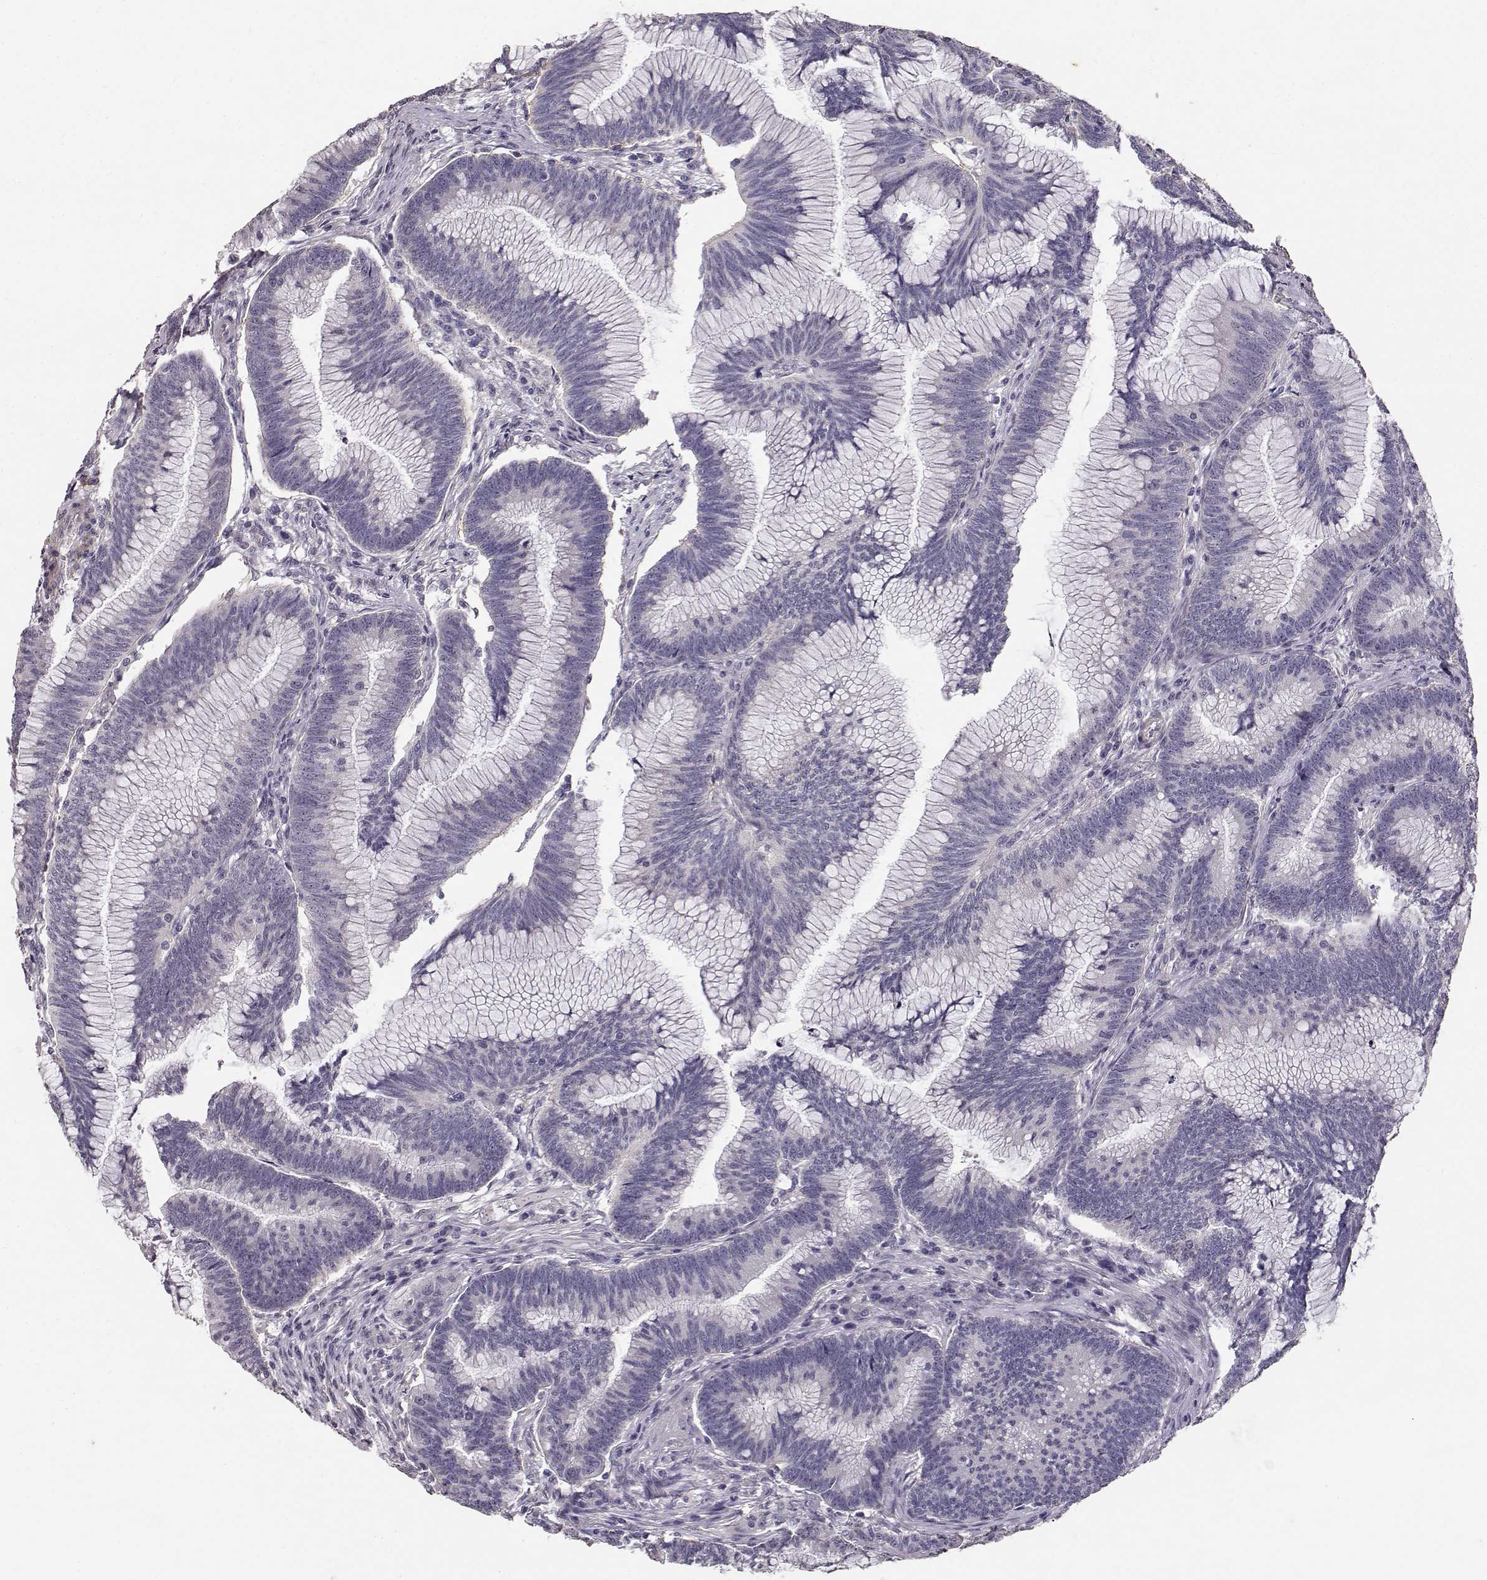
{"staining": {"intensity": "negative", "quantity": "none", "location": "none"}, "tissue": "colorectal cancer", "cell_type": "Tumor cells", "image_type": "cancer", "snomed": [{"axis": "morphology", "description": "Adenocarcinoma, NOS"}, {"axis": "topography", "description": "Colon"}], "caption": "A photomicrograph of human colorectal cancer (adenocarcinoma) is negative for staining in tumor cells.", "gene": "LAMA5", "patient": {"sex": "female", "age": 78}}